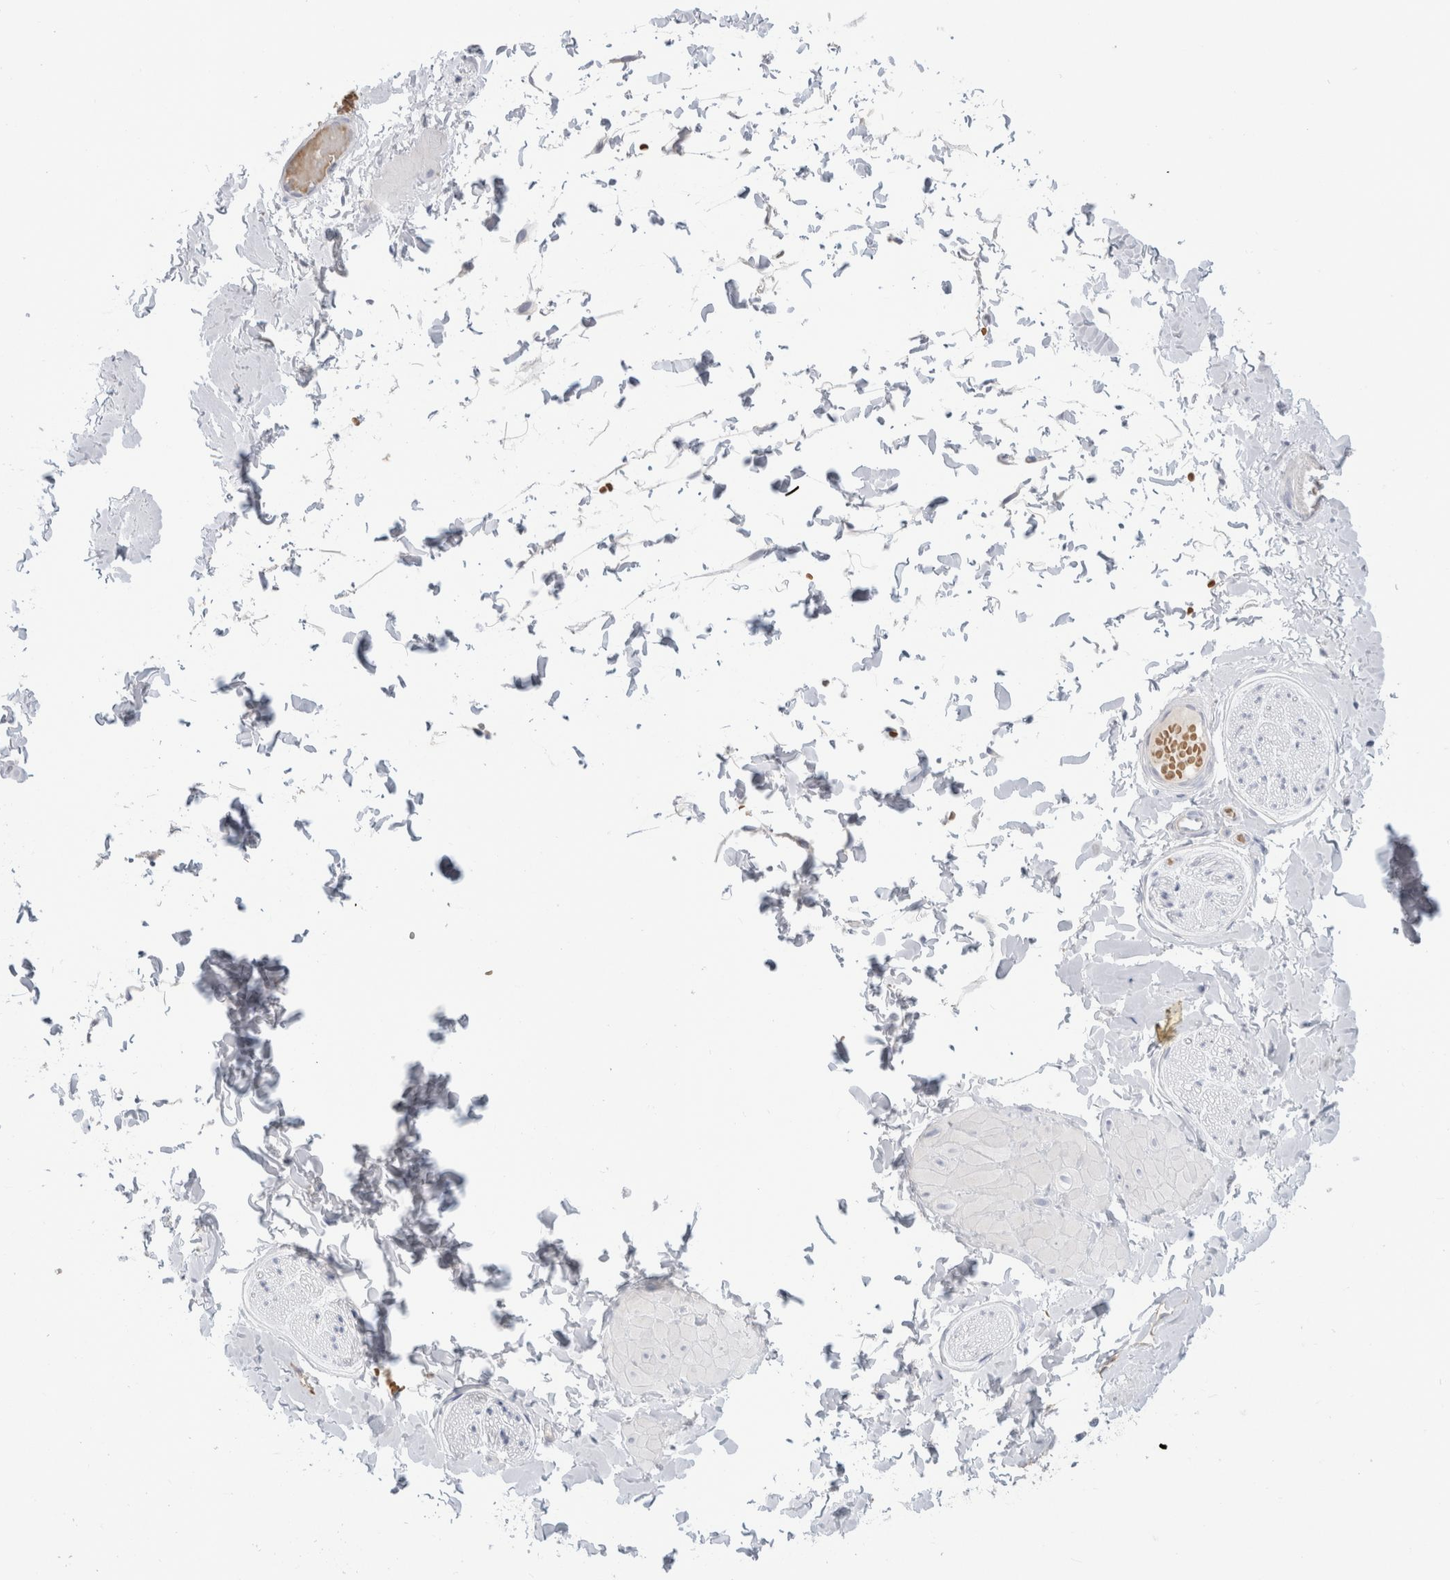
{"staining": {"intensity": "negative", "quantity": "none", "location": "none"}, "tissue": "adipose tissue", "cell_type": "Adipocytes", "image_type": "normal", "snomed": [{"axis": "morphology", "description": "Normal tissue, NOS"}, {"axis": "topography", "description": "Adipose tissue"}, {"axis": "topography", "description": "Vascular tissue"}, {"axis": "topography", "description": "Peripheral nerve tissue"}], "caption": "High power microscopy photomicrograph of an immunohistochemistry (IHC) histopathology image of unremarkable adipose tissue, revealing no significant staining in adipocytes. The staining was performed using DAB (3,3'-diaminobenzidine) to visualize the protein expression in brown, while the nuclei were stained in blue with hematoxylin (Magnification: 20x).", "gene": "CD38", "patient": {"sex": "male", "age": 25}}